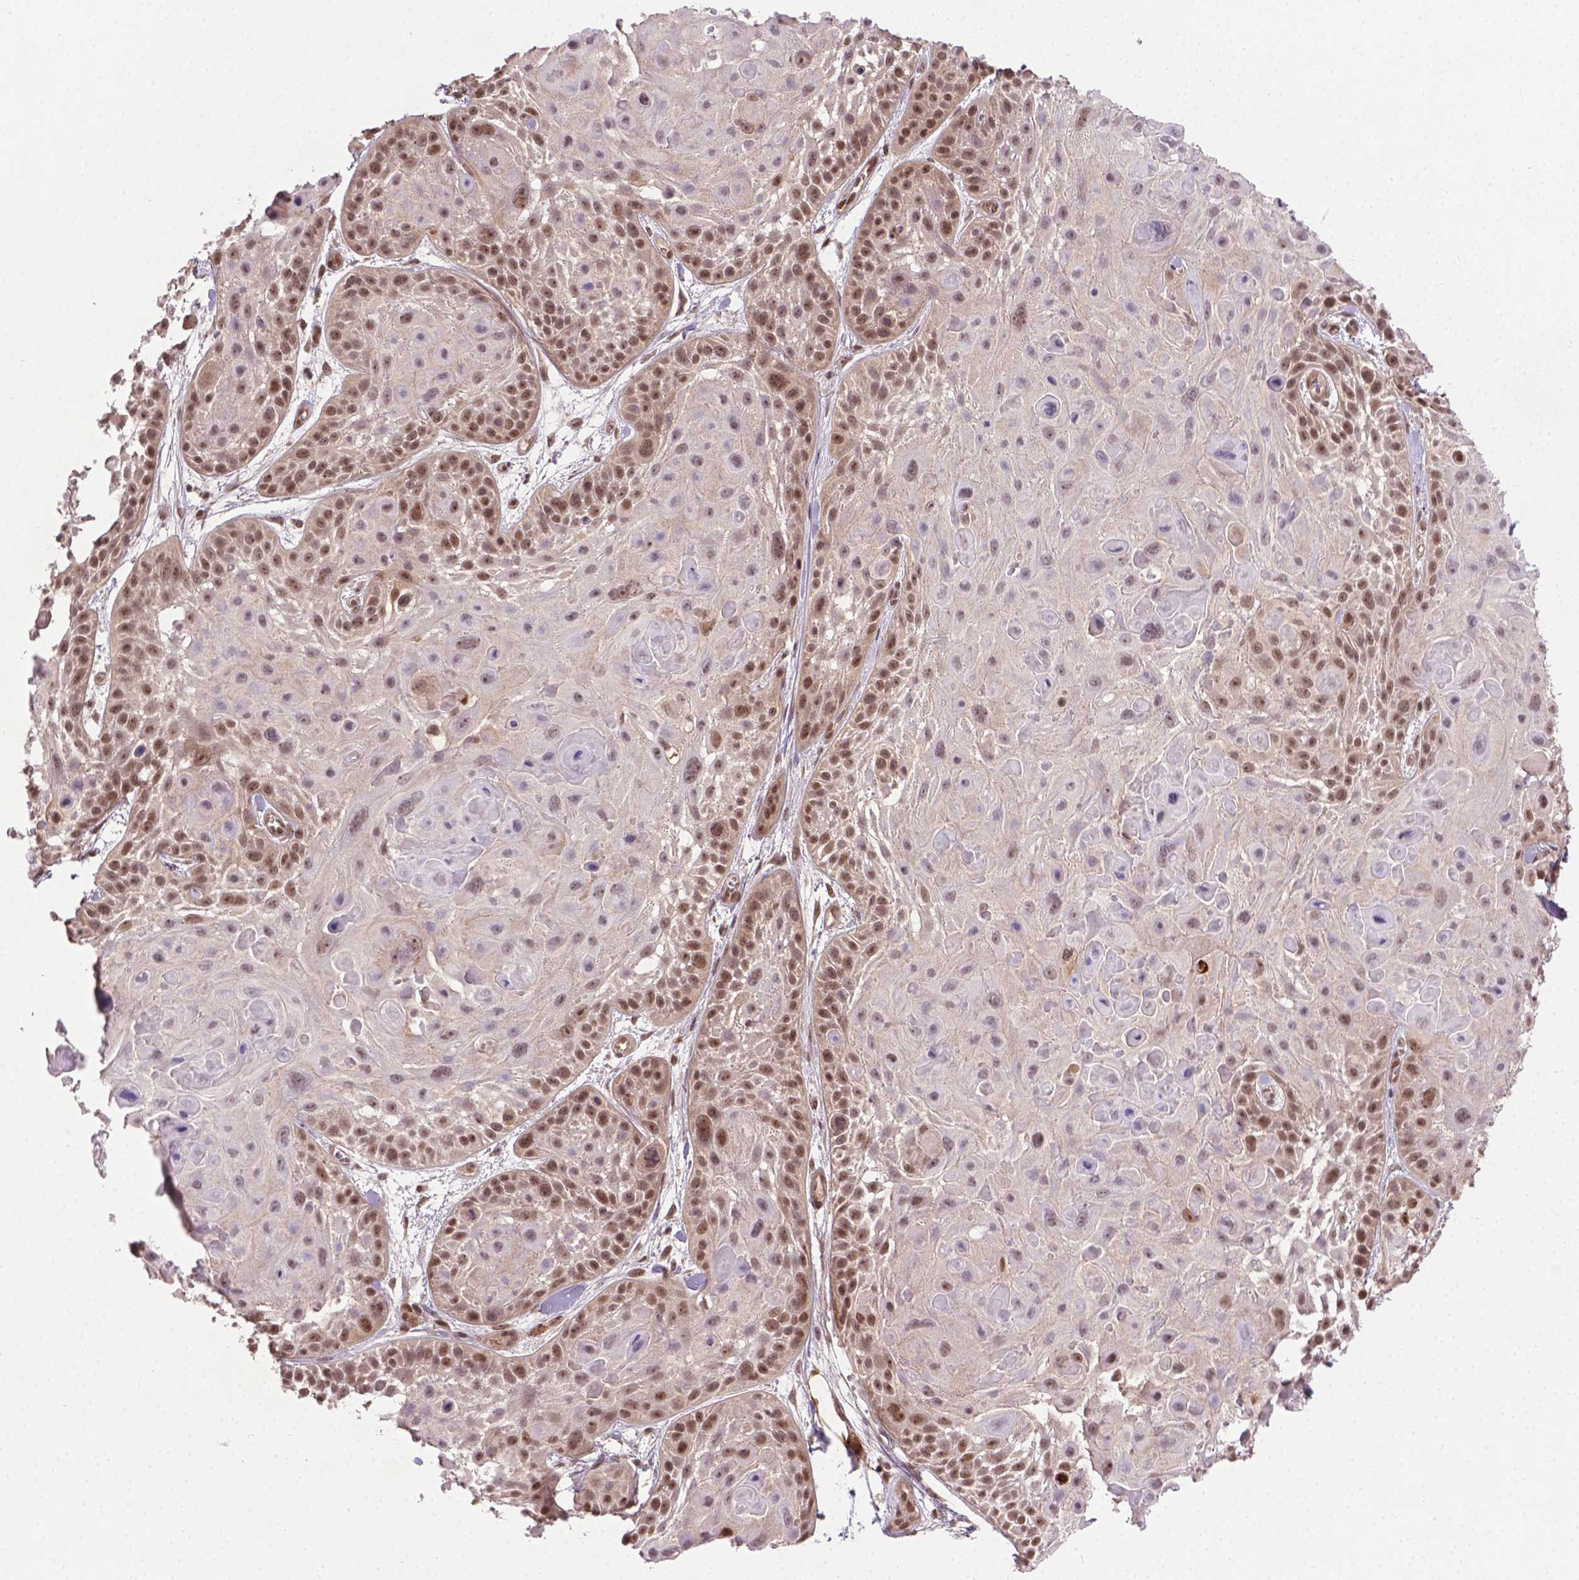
{"staining": {"intensity": "moderate", "quantity": ">75%", "location": "nuclear"}, "tissue": "skin cancer", "cell_type": "Tumor cells", "image_type": "cancer", "snomed": [{"axis": "morphology", "description": "Squamous cell carcinoma, NOS"}, {"axis": "topography", "description": "Skin"}, {"axis": "topography", "description": "Anal"}], "caption": "Human skin squamous cell carcinoma stained with a brown dye reveals moderate nuclear positive positivity in about >75% of tumor cells.", "gene": "ANKRD54", "patient": {"sex": "female", "age": 75}}